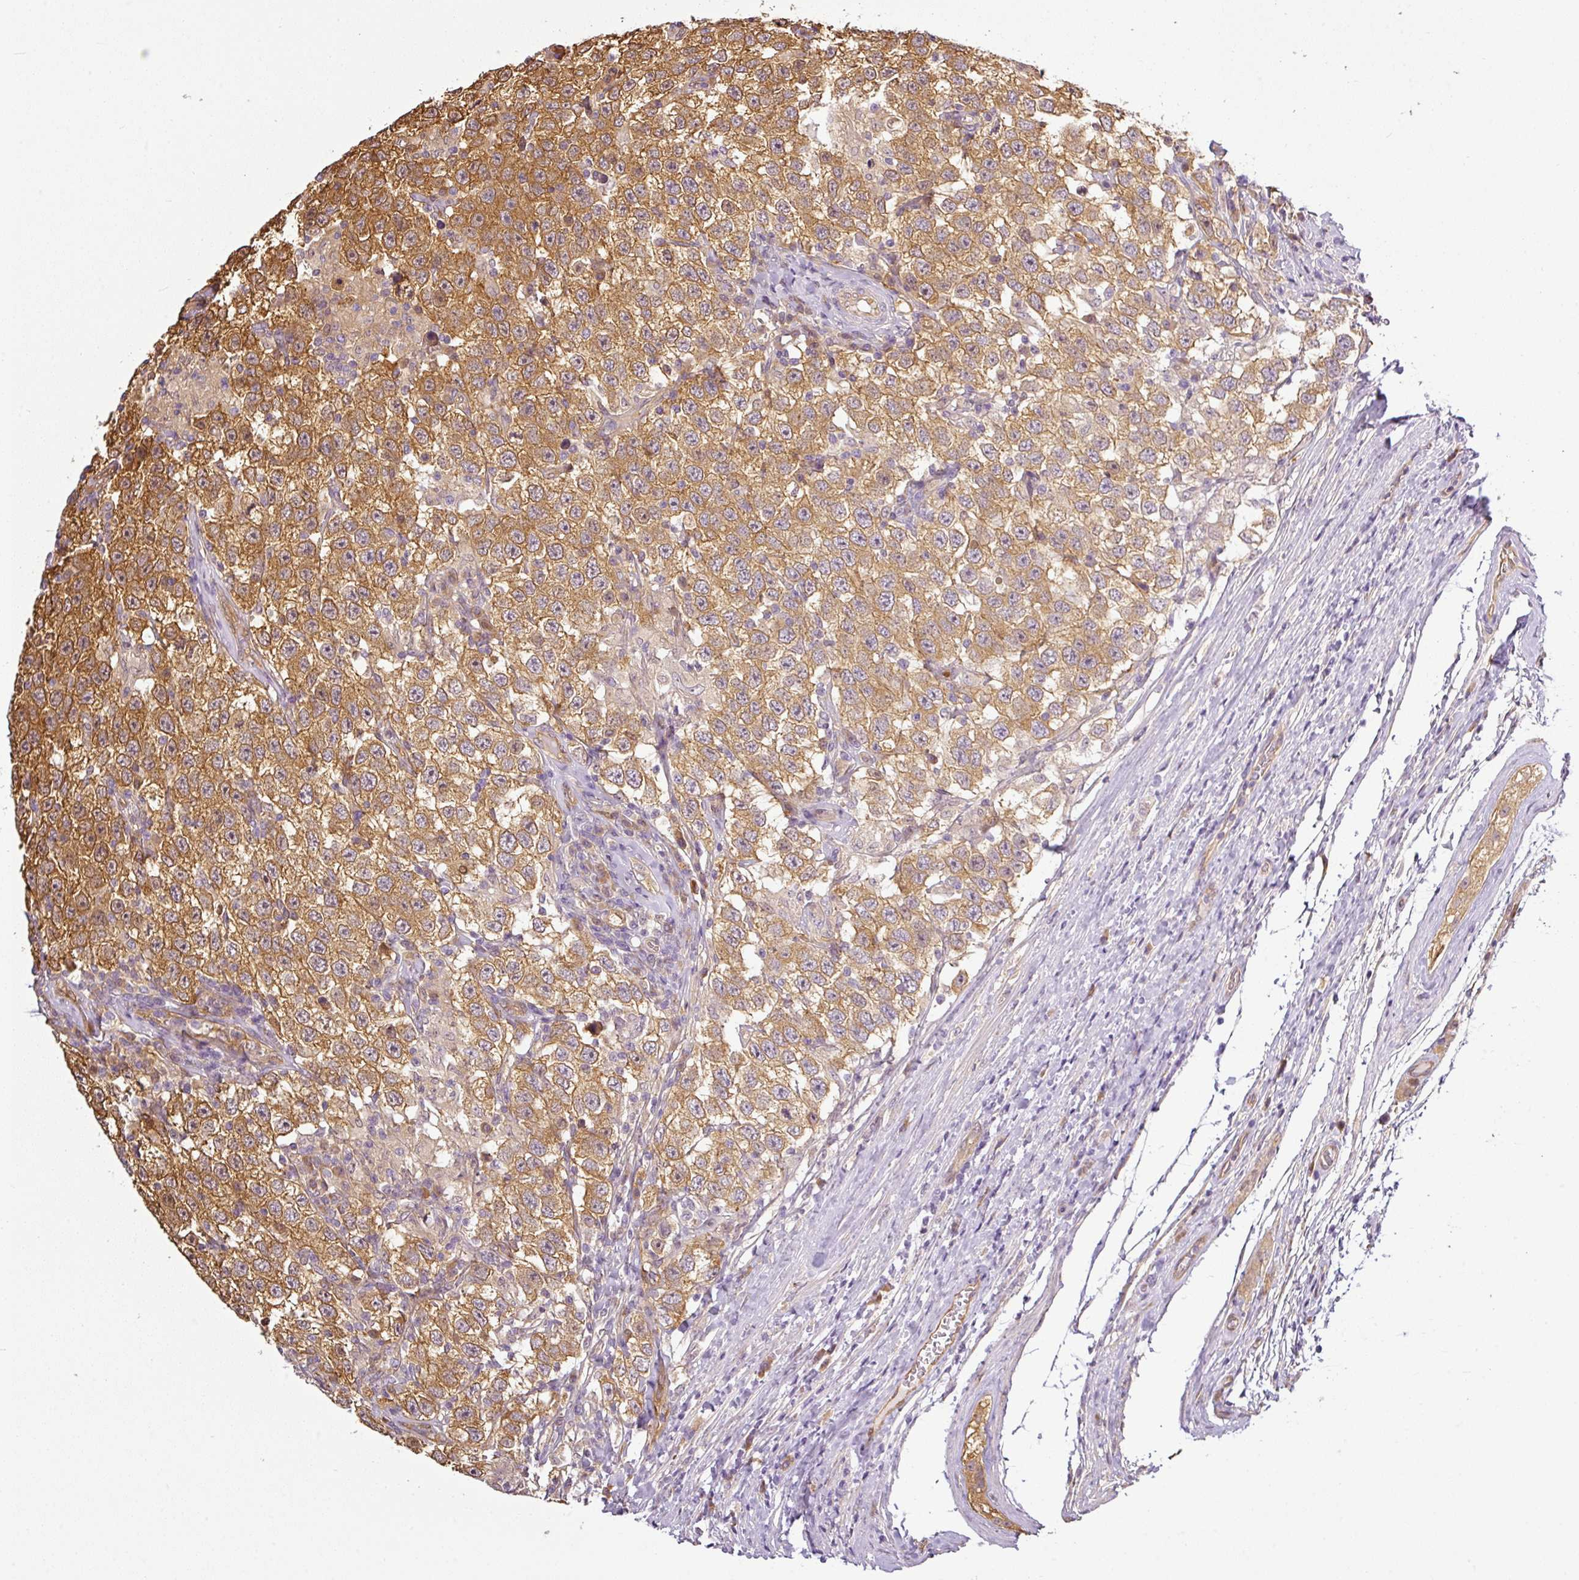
{"staining": {"intensity": "moderate", "quantity": ">75%", "location": "cytoplasmic/membranous"}, "tissue": "testis cancer", "cell_type": "Tumor cells", "image_type": "cancer", "snomed": [{"axis": "morphology", "description": "Seminoma, NOS"}, {"axis": "topography", "description": "Testis"}], "caption": "Testis cancer stained with a protein marker reveals moderate staining in tumor cells.", "gene": "ANKRD18A", "patient": {"sex": "male", "age": 41}}